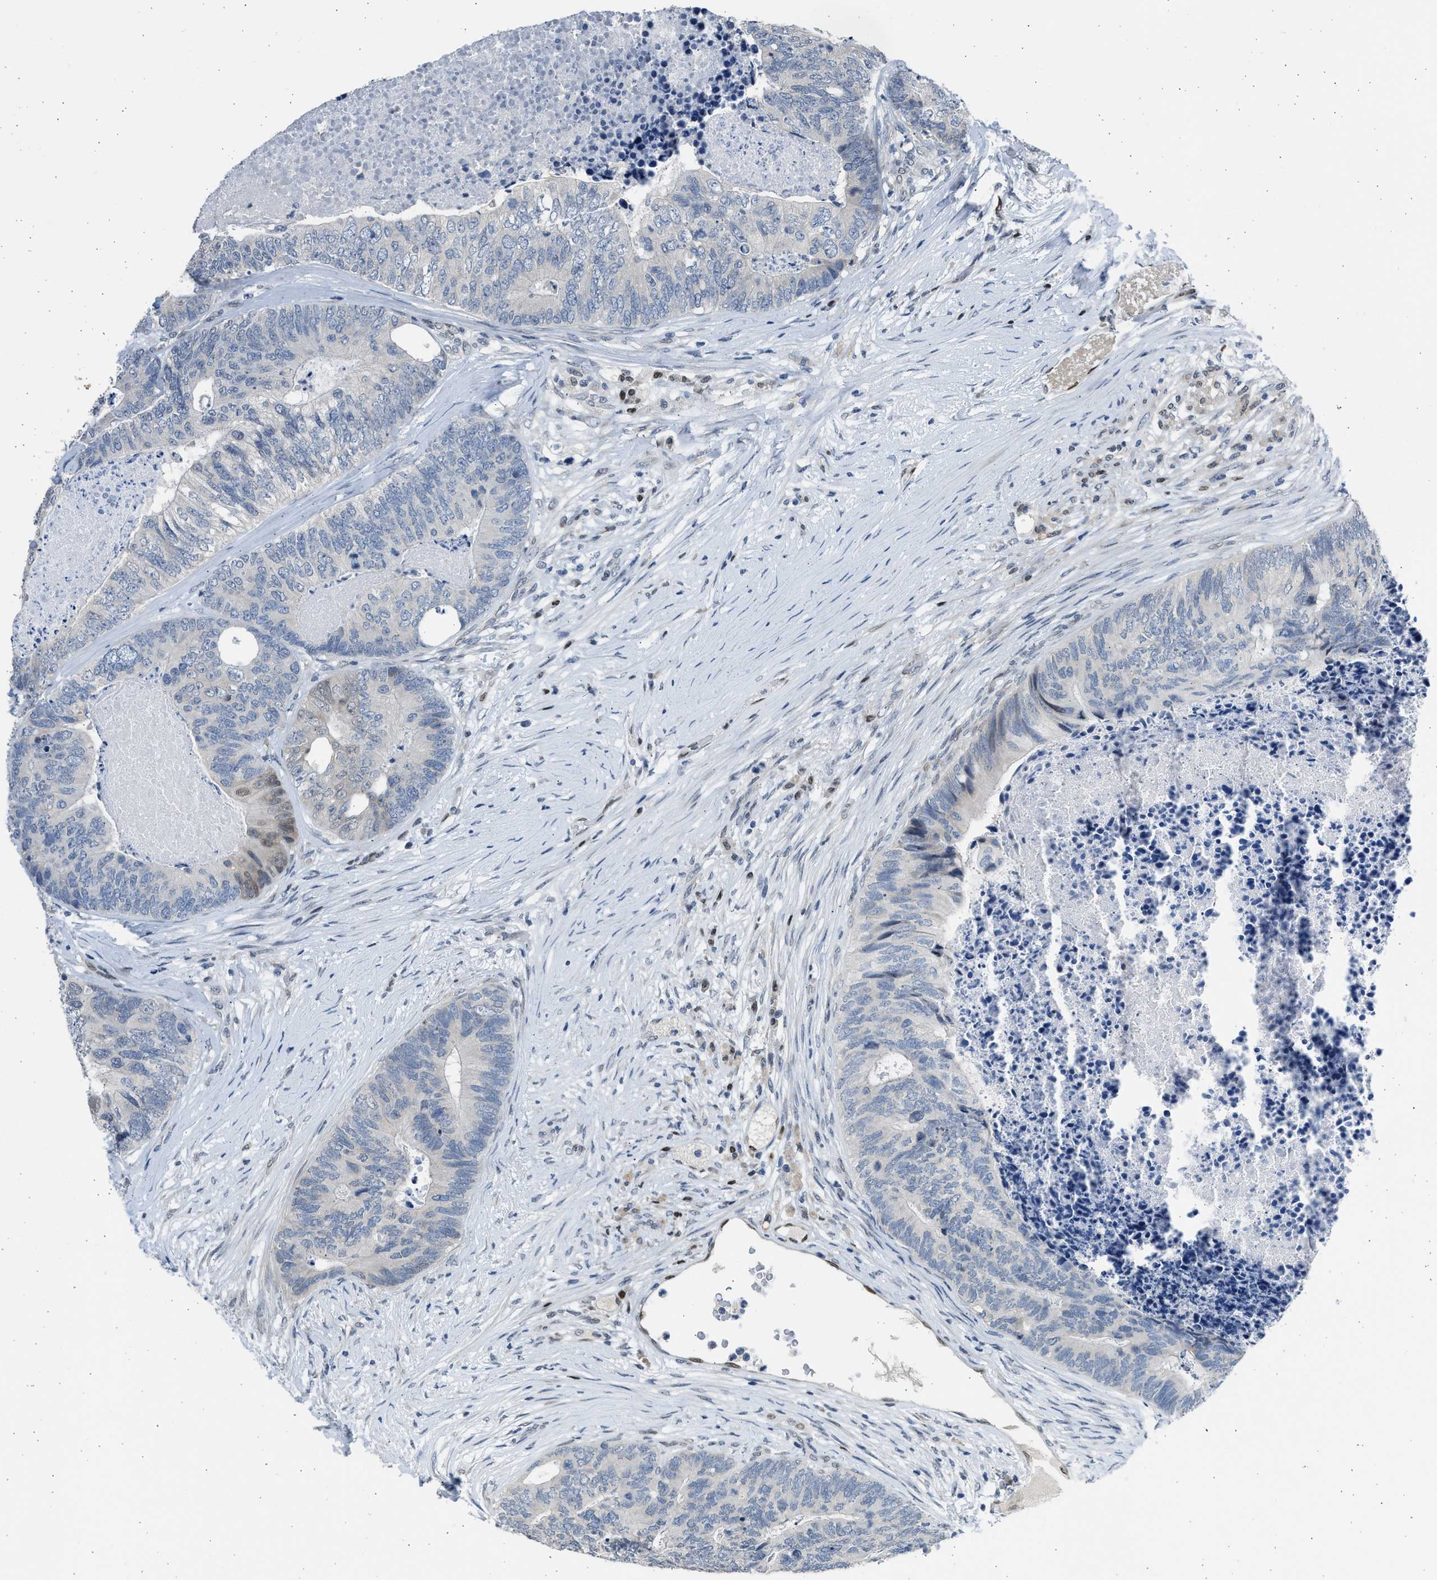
{"staining": {"intensity": "moderate", "quantity": "<25%", "location": "nuclear"}, "tissue": "colorectal cancer", "cell_type": "Tumor cells", "image_type": "cancer", "snomed": [{"axis": "morphology", "description": "Adenocarcinoma, NOS"}, {"axis": "topography", "description": "Colon"}], "caption": "Immunohistochemistry (IHC) image of colorectal cancer stained for a protein (brown), which demonstrates low levels of moderate nuclear expression in about <25% of tumor cells.", "gene": "HMGN3", "patient": {"sex": "female", "age": 67}}